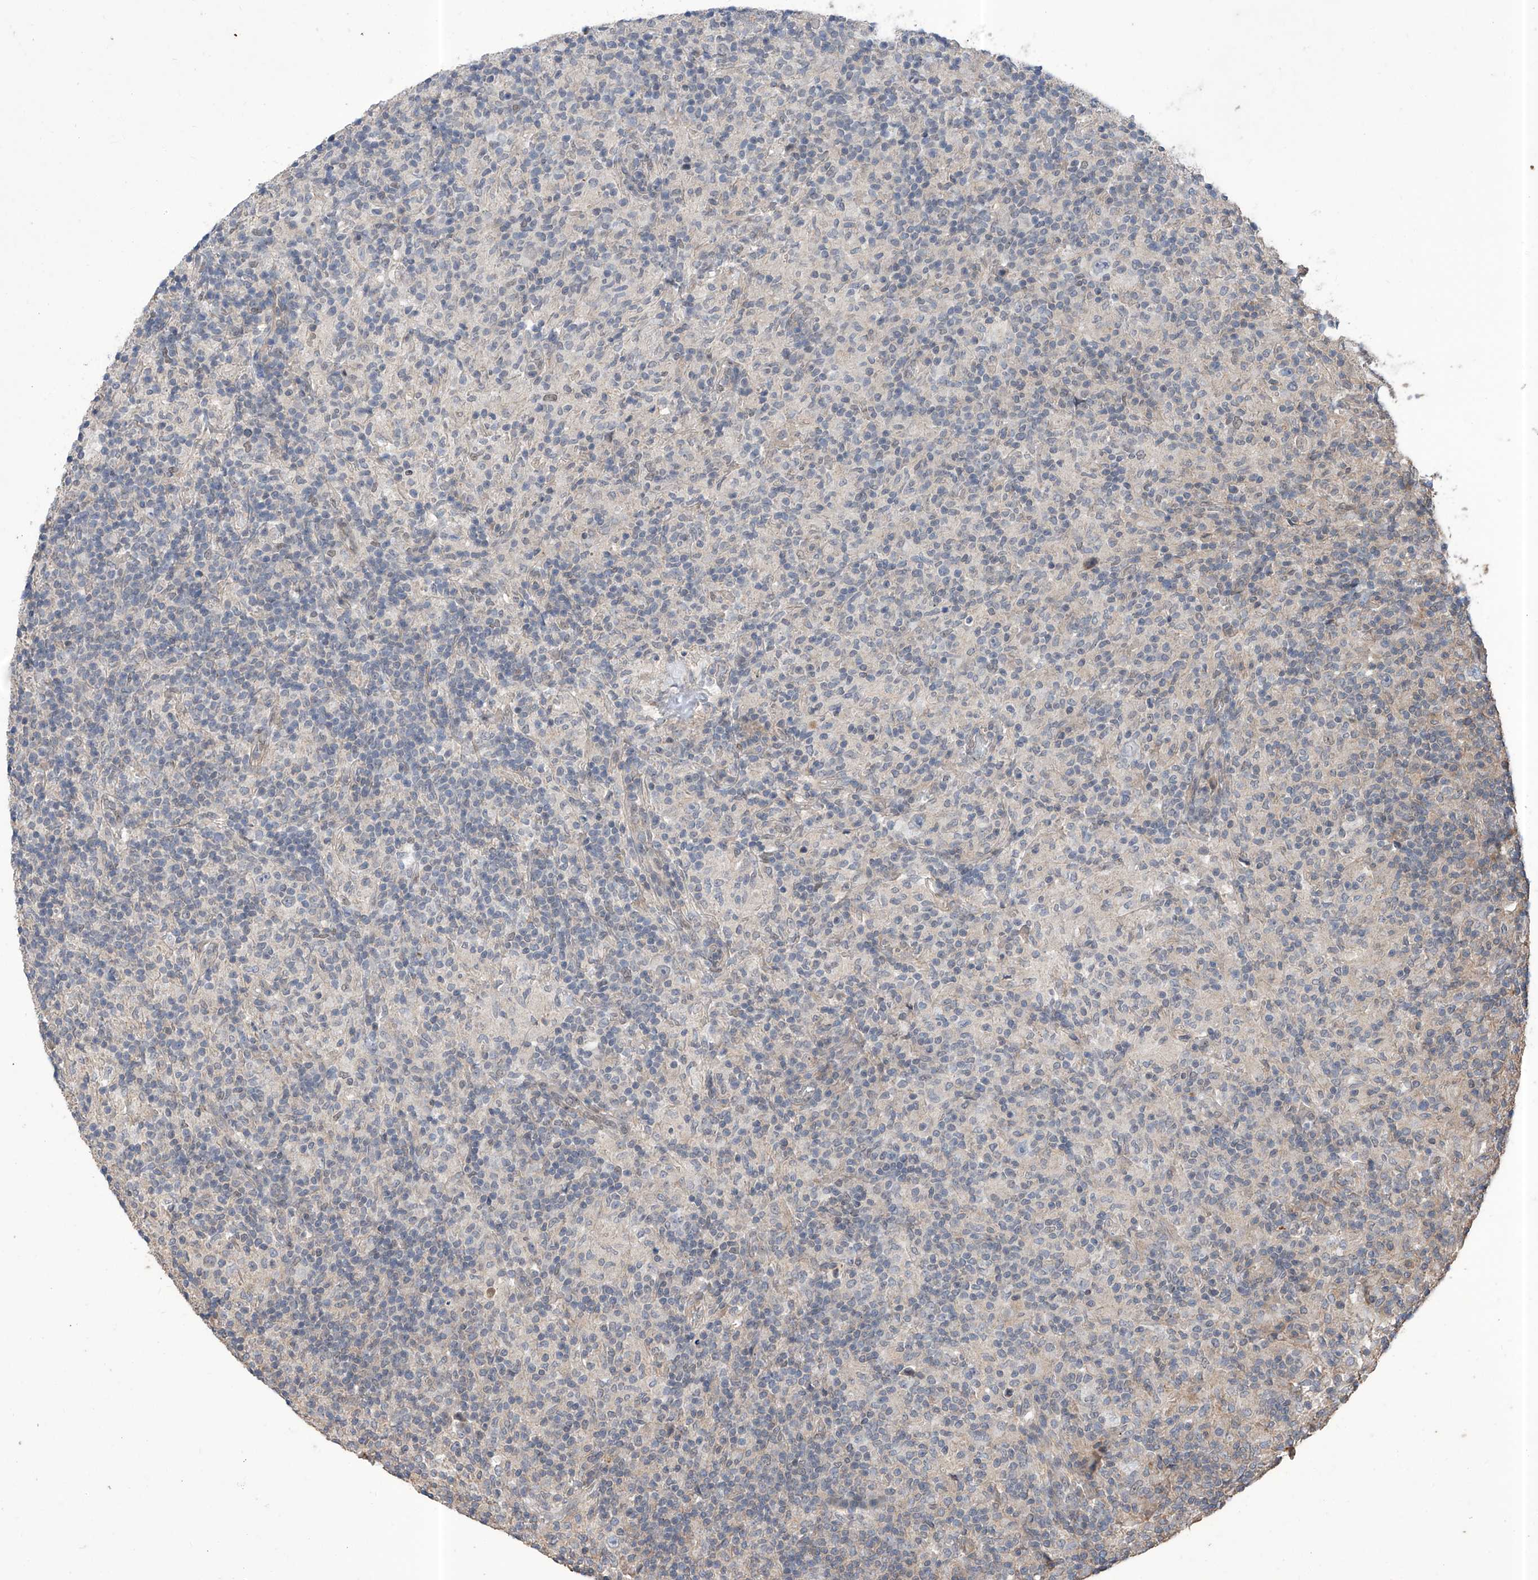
{"staining": {"intensity": "negative", "quantity": "none", "location": "none"}, "tissue": "lymphoma", "cell_type": "Tumor cells", "image_type": "cancer", "snomed": [{"axis": "morphology", "description": "Hodgkin's disease, NOS"}, {"axis": "topography", "description": "Lymph node"}], "caption": "IHC of lymphoma reveals no expression in tumor cells.", "gene": "KIFC2", "patient": {"sex": "male", "age": 70}}